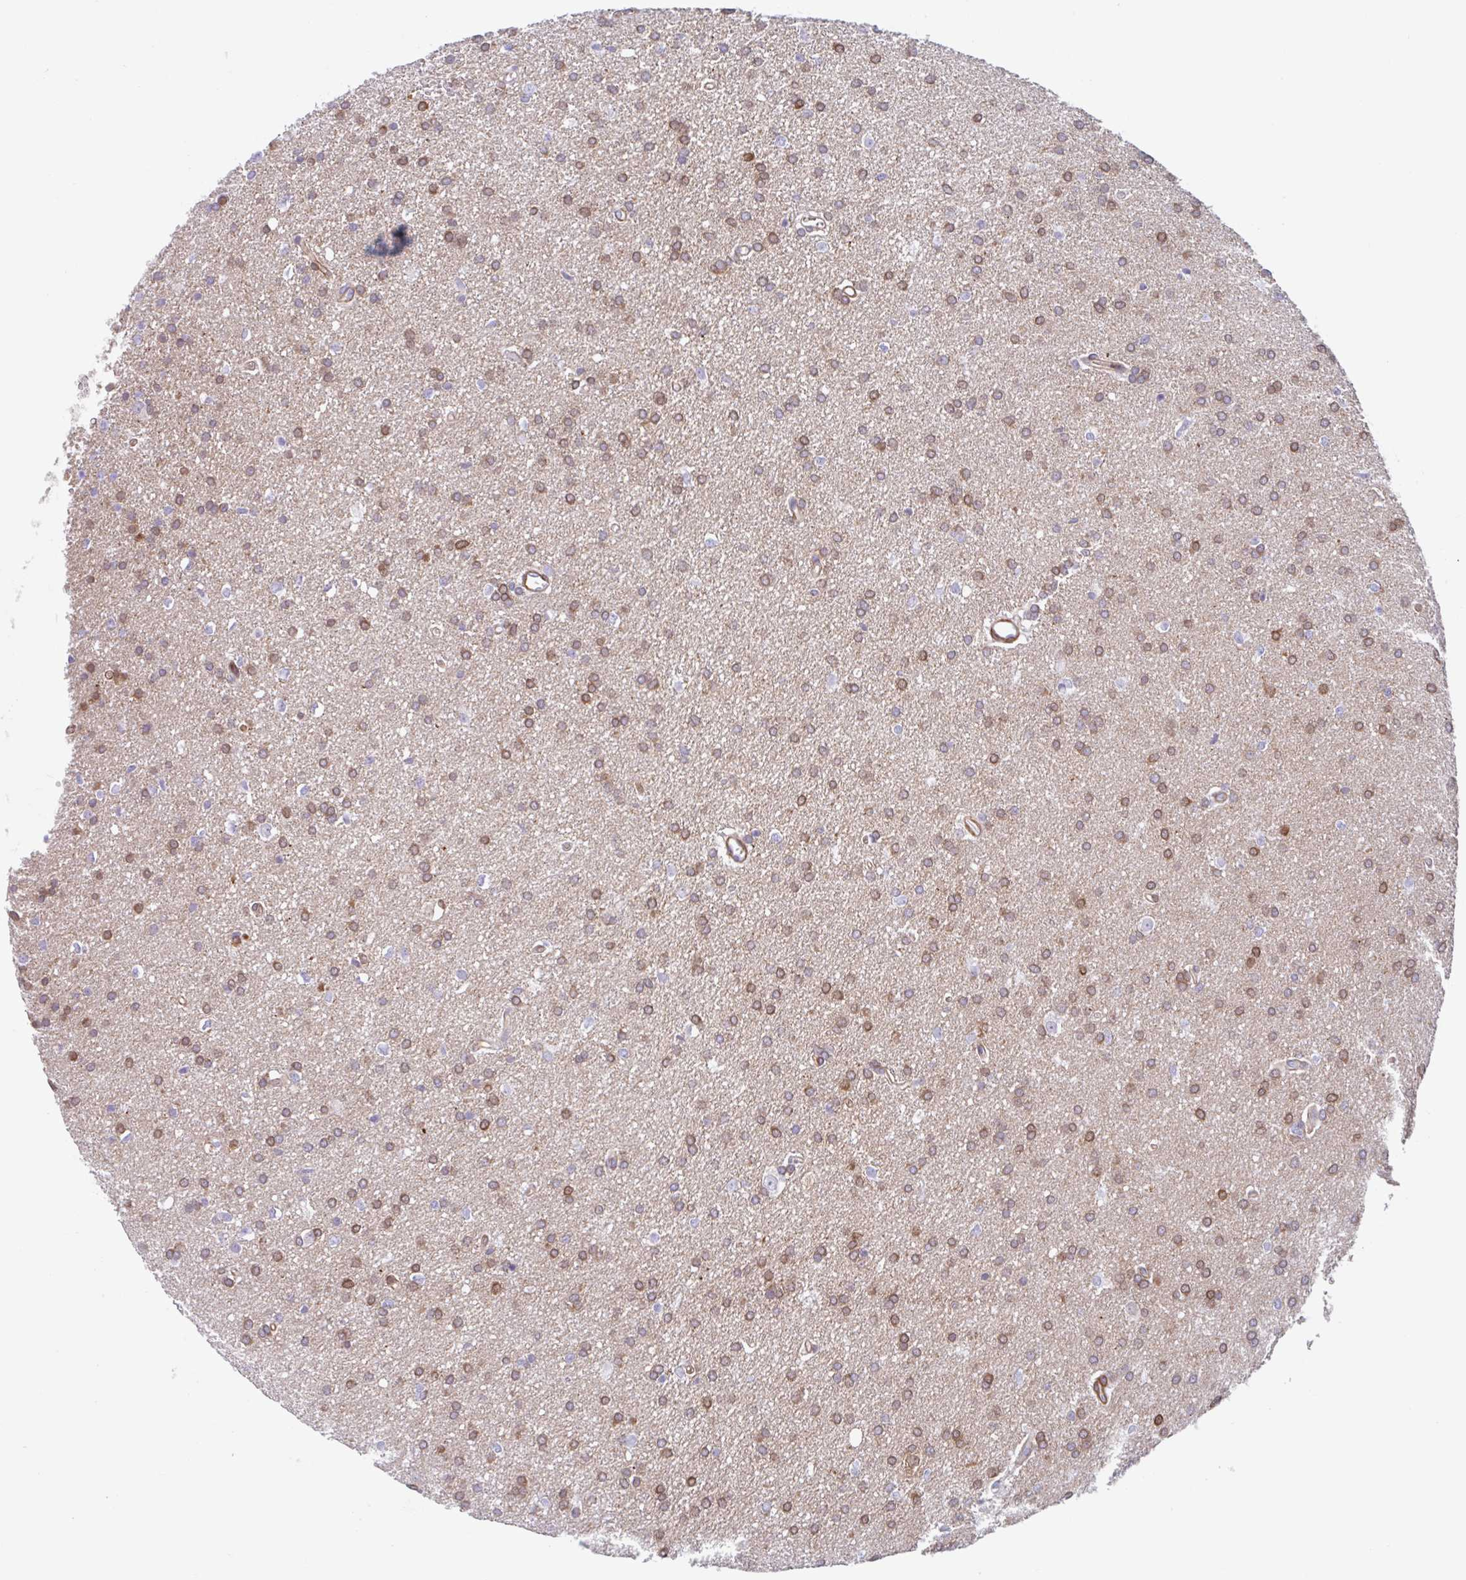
{"staining": {"intensity": "moderate", "quantity": ">75%", "location": "cytoplasmic/membranous"}, "tissue": "glioma", "cell_type": "Tumor cells", "image_type": "cancer", "snomed": [{"axis": "morphology", "description": "Glioma, malignant, Low grade"}, {"axis": "topography", "description": "Brain"}], "caption": "The micrograph displays immunohistochemical staining of low-grade glioma (malignant). There is moderate cytoplasmic/membranous expression is appreciated in approximately >75% of tumor cells.", "gene": "EFHD1", "patient": {"sex": "female", "age": 34}}